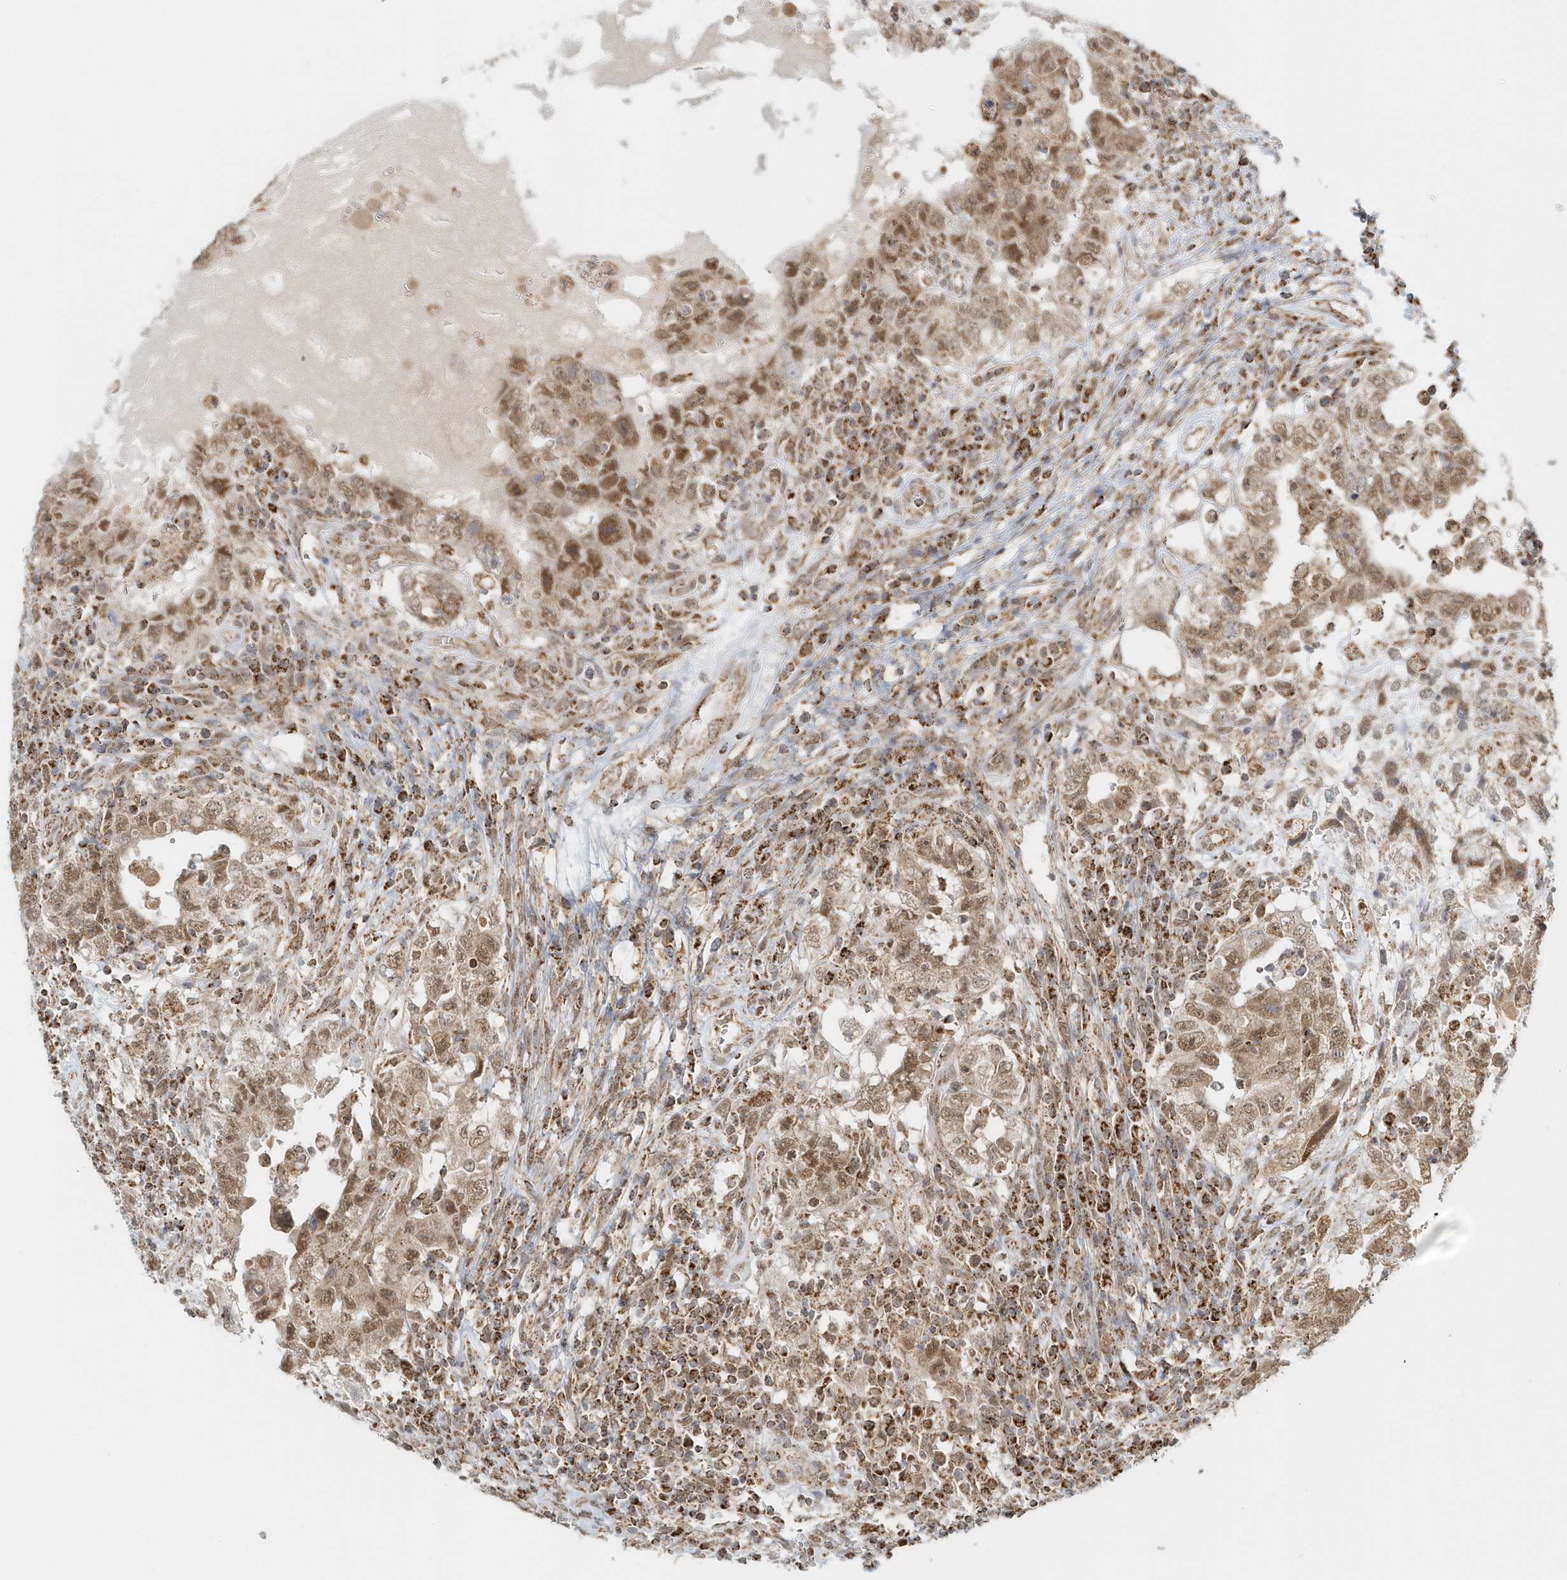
{"staining": {"intensity": "moderate", "quantity": ">75%", "location": "cytoplasmic/membranous,nuclear"}, "tissue": "testis cancer", "cell_type": "Tumor cells", "image_type": "cancer", "snomed": [{"axis": "morphology", "description": "Carcinoma, Embryonal, NOS"}, {"axis": "topography", "description": "Testis"}], "caption": "Testis cancer (embryonal carcinoma) was stained to show a protein in brown. There is medium levels of moderate cytoplasmic/membranous and nuclear expression in about >75% of tumor cells. The staining is performed using DAB (3,3'-diaminobenzidine) brown chromogen to label protein expression. The nuclei are counter-stained blue using hematoxylin.", "gene": "PSMD6", "patient": {"sex": "male", "age": 26}}